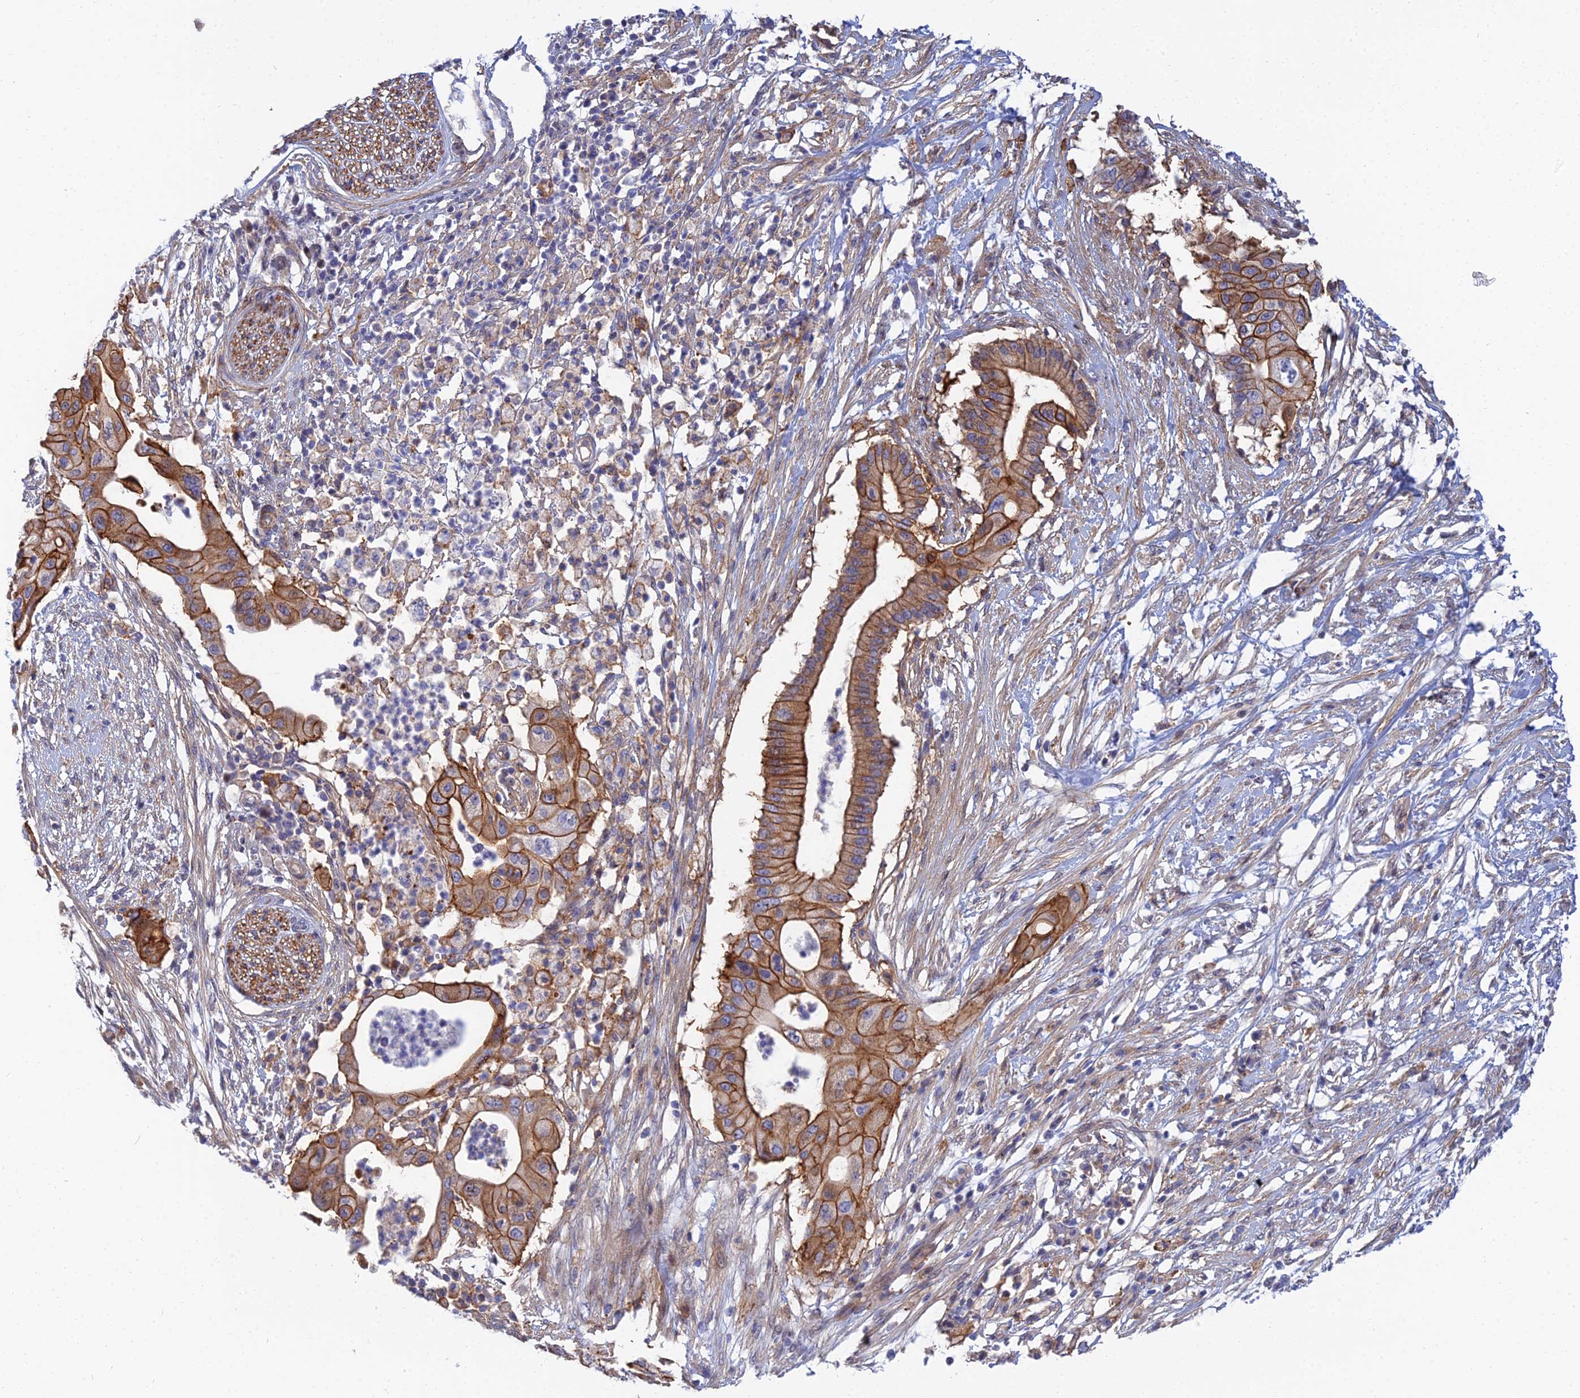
{"staining": {"intensity": "moderate", "quantity": ">75%", "location": "cytoplasmic/membranous"}, "tissue": "pancreatic cancer", "cell_type": "Tumor cells", "image_type": "cancer", "snomed": [{"axis": "morphology", "description": "Adenocarcinoma, NOS"}, {"axis": "topography", "description": "Pancreas"}], "caption": "A brown stain highlights moderate cytoplasmic/membranous positivity of a protein in human pancreatic cancer (adenocarcinoma) tumor cells.", "gene": "TRIM43B", "patient": {"sex": "male", "age": 68}}